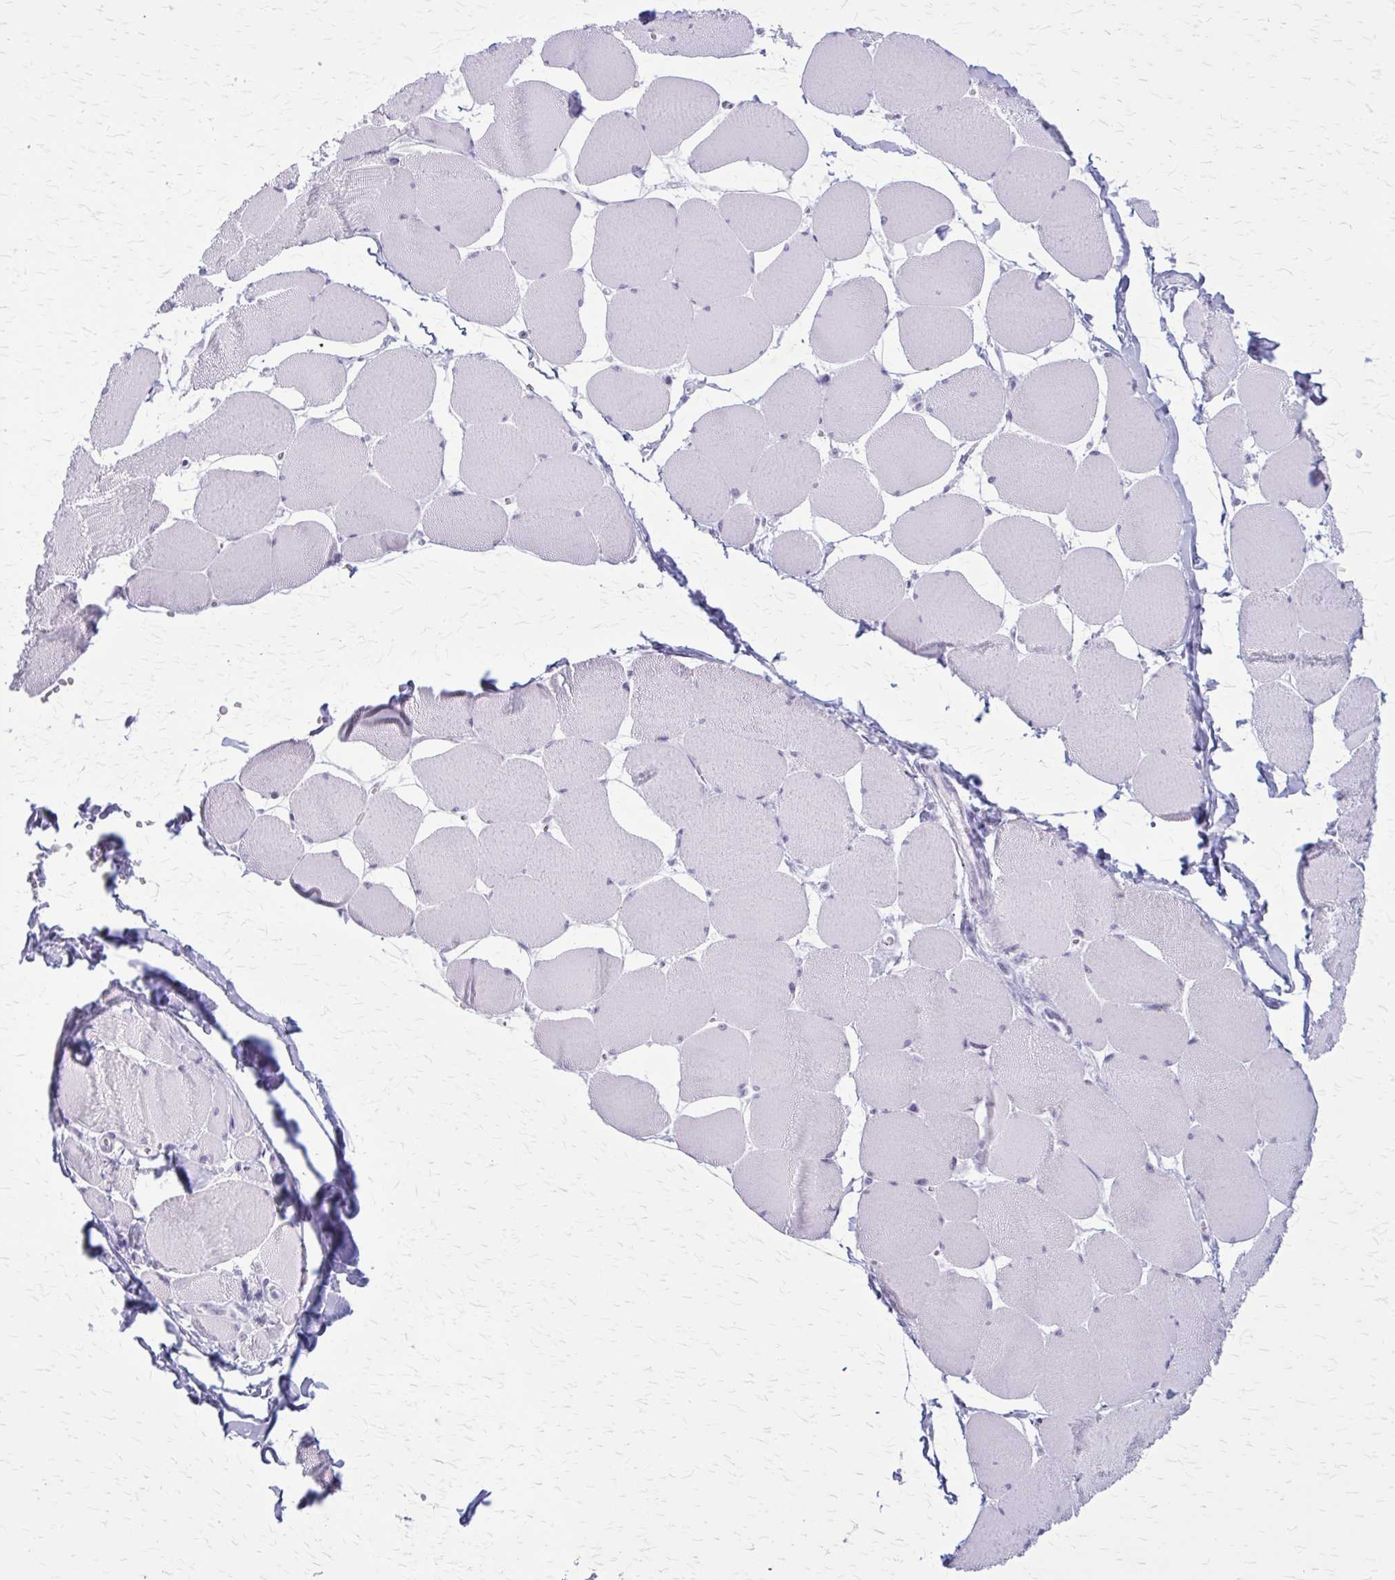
{"staining": {"intensity": "negative", "quantity": "none", "location": "none"}, "tissue": "skeletal muscle", "cell_type": "Myocytes", "image_type": "normal", "snomed": [{"axis": "morphology", "description": "Normal tissue, NOS"}, {"axis": "topography", "description": "Skeletal muscle"}], "caption": "DAB (3,3'-diaminobenzidine) immunohistochemical staining of normal human skeletal muscle exhibits no significant staining in myocytes. Brightfield microscopy of immunohistochemistry stained with DAB (brown) and hematoxylin (blue), captured at high magnification.", "gene": "GAD1", "patient": {"sex": "female", "age": 75}}